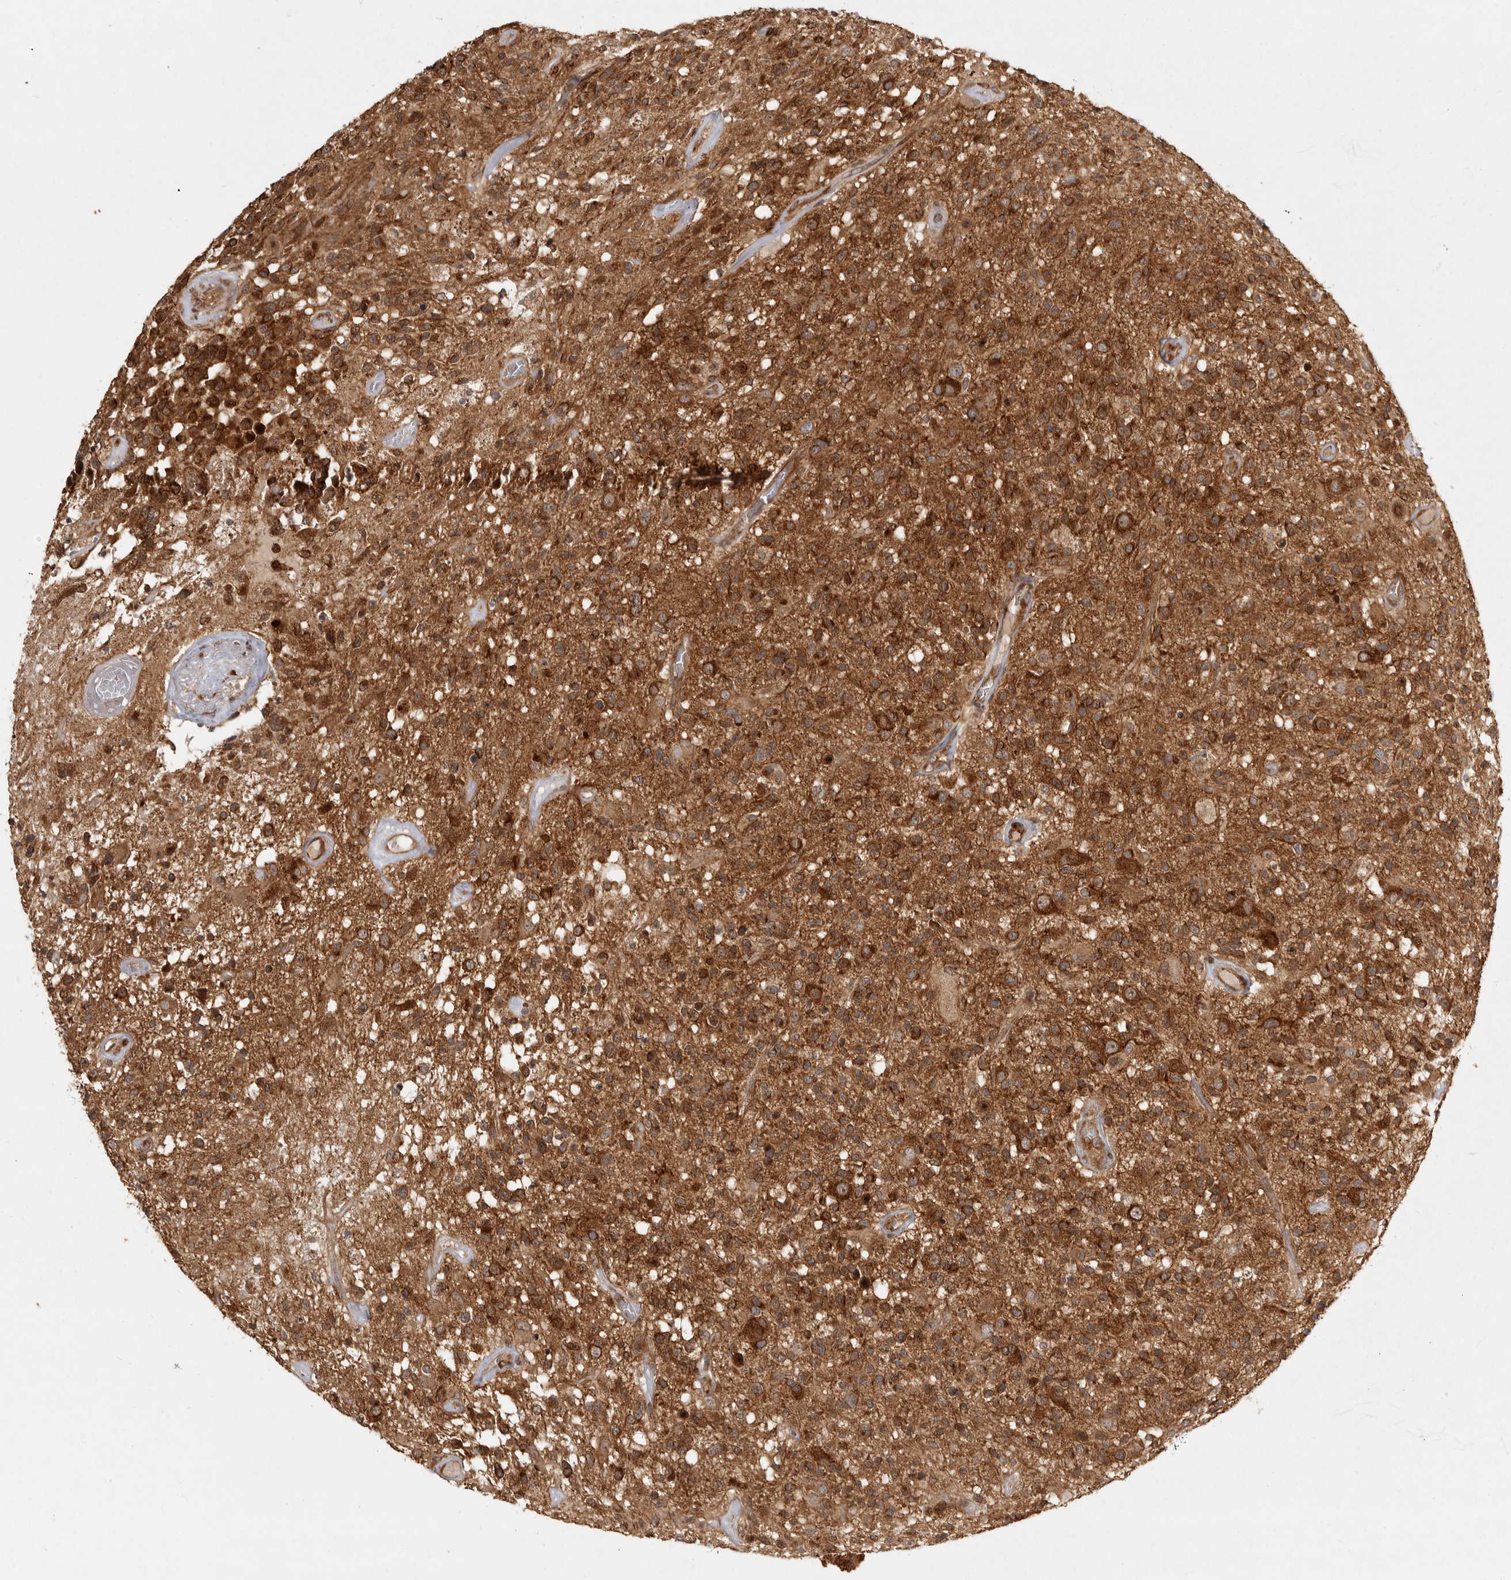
{"staining": {"intensity": "strong", "quantity": ">75%", "location": "cytoplasmic/membranous"}, "tissue": "glioma", "cell_type": "Tumor cells", "image_type": "cancer", "snomed": [{"axis": "morphology", "description": "Glioma, malignant, High grade"}, {"axis": "morphology", "description": "Glioblastoma, NOS"}, {"axis": "topography", "description": "Brain"}], "caption": "Glioma stained with immunohistochemistry (IHC) demonstrates strong cytoplasmic/membranous positivity in about >75% of tumor cells.", "gene": "CAMSAP2", "patient": {"sex": "male", "age": 60}}